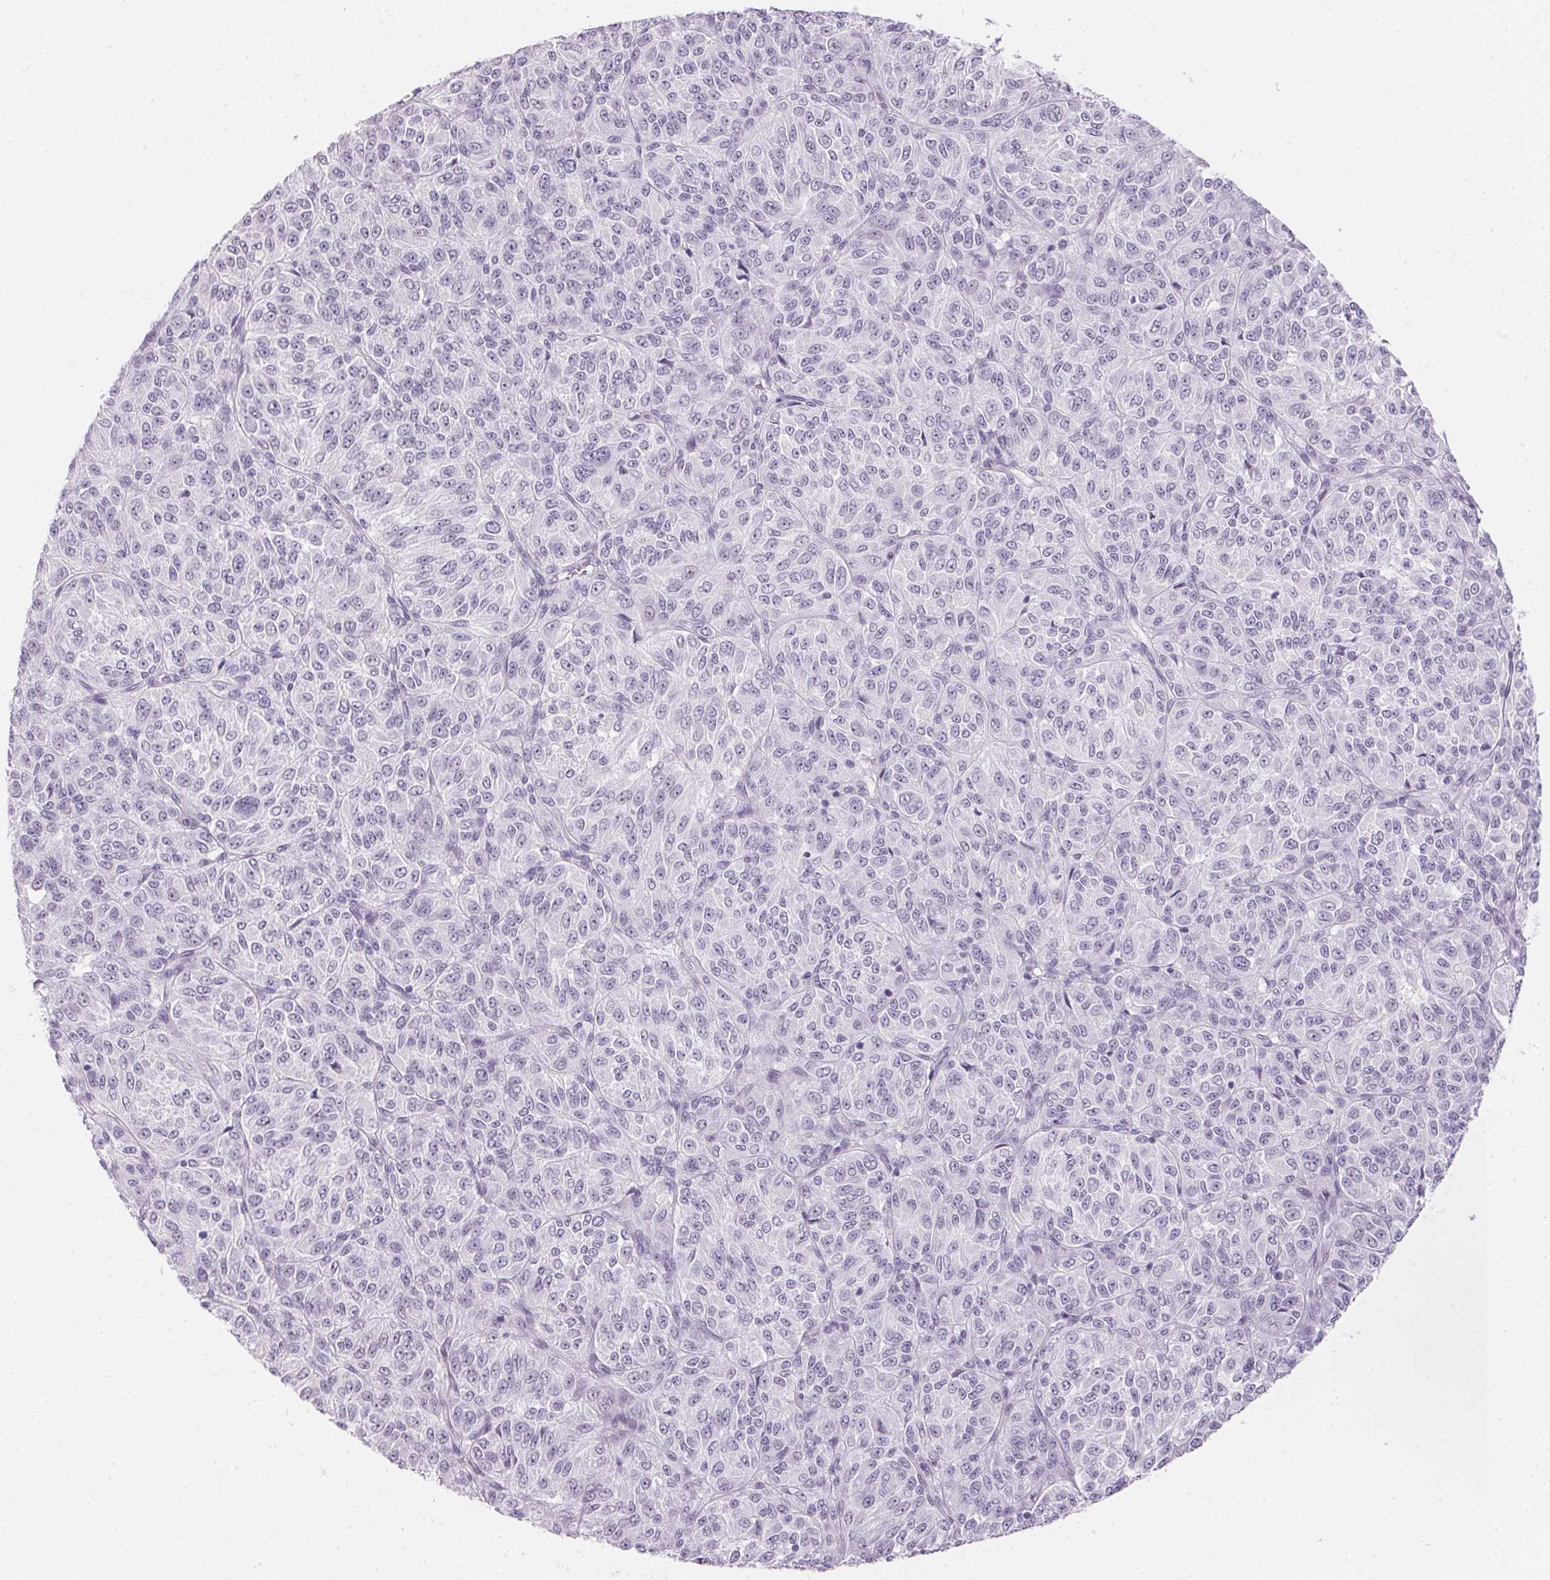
{"staining": {"intensity": "negative", "quantity": "none", "location": "none"}, "tissue": "melanoma", "cell_type": "Tumor cells", "image_type": "cancer", "snomed": [{"axis": "morphology", "description": "Malignant melanoma, Metastatic site"}, {"axis": "topography", "description": "Brain"}], "caption": "Human melanoma stained for a protein using immunohistochemistry exhibits no positivity in tumor cells.", "gene": "CADPS", "patient": {"sex": "female", "age": 56}}